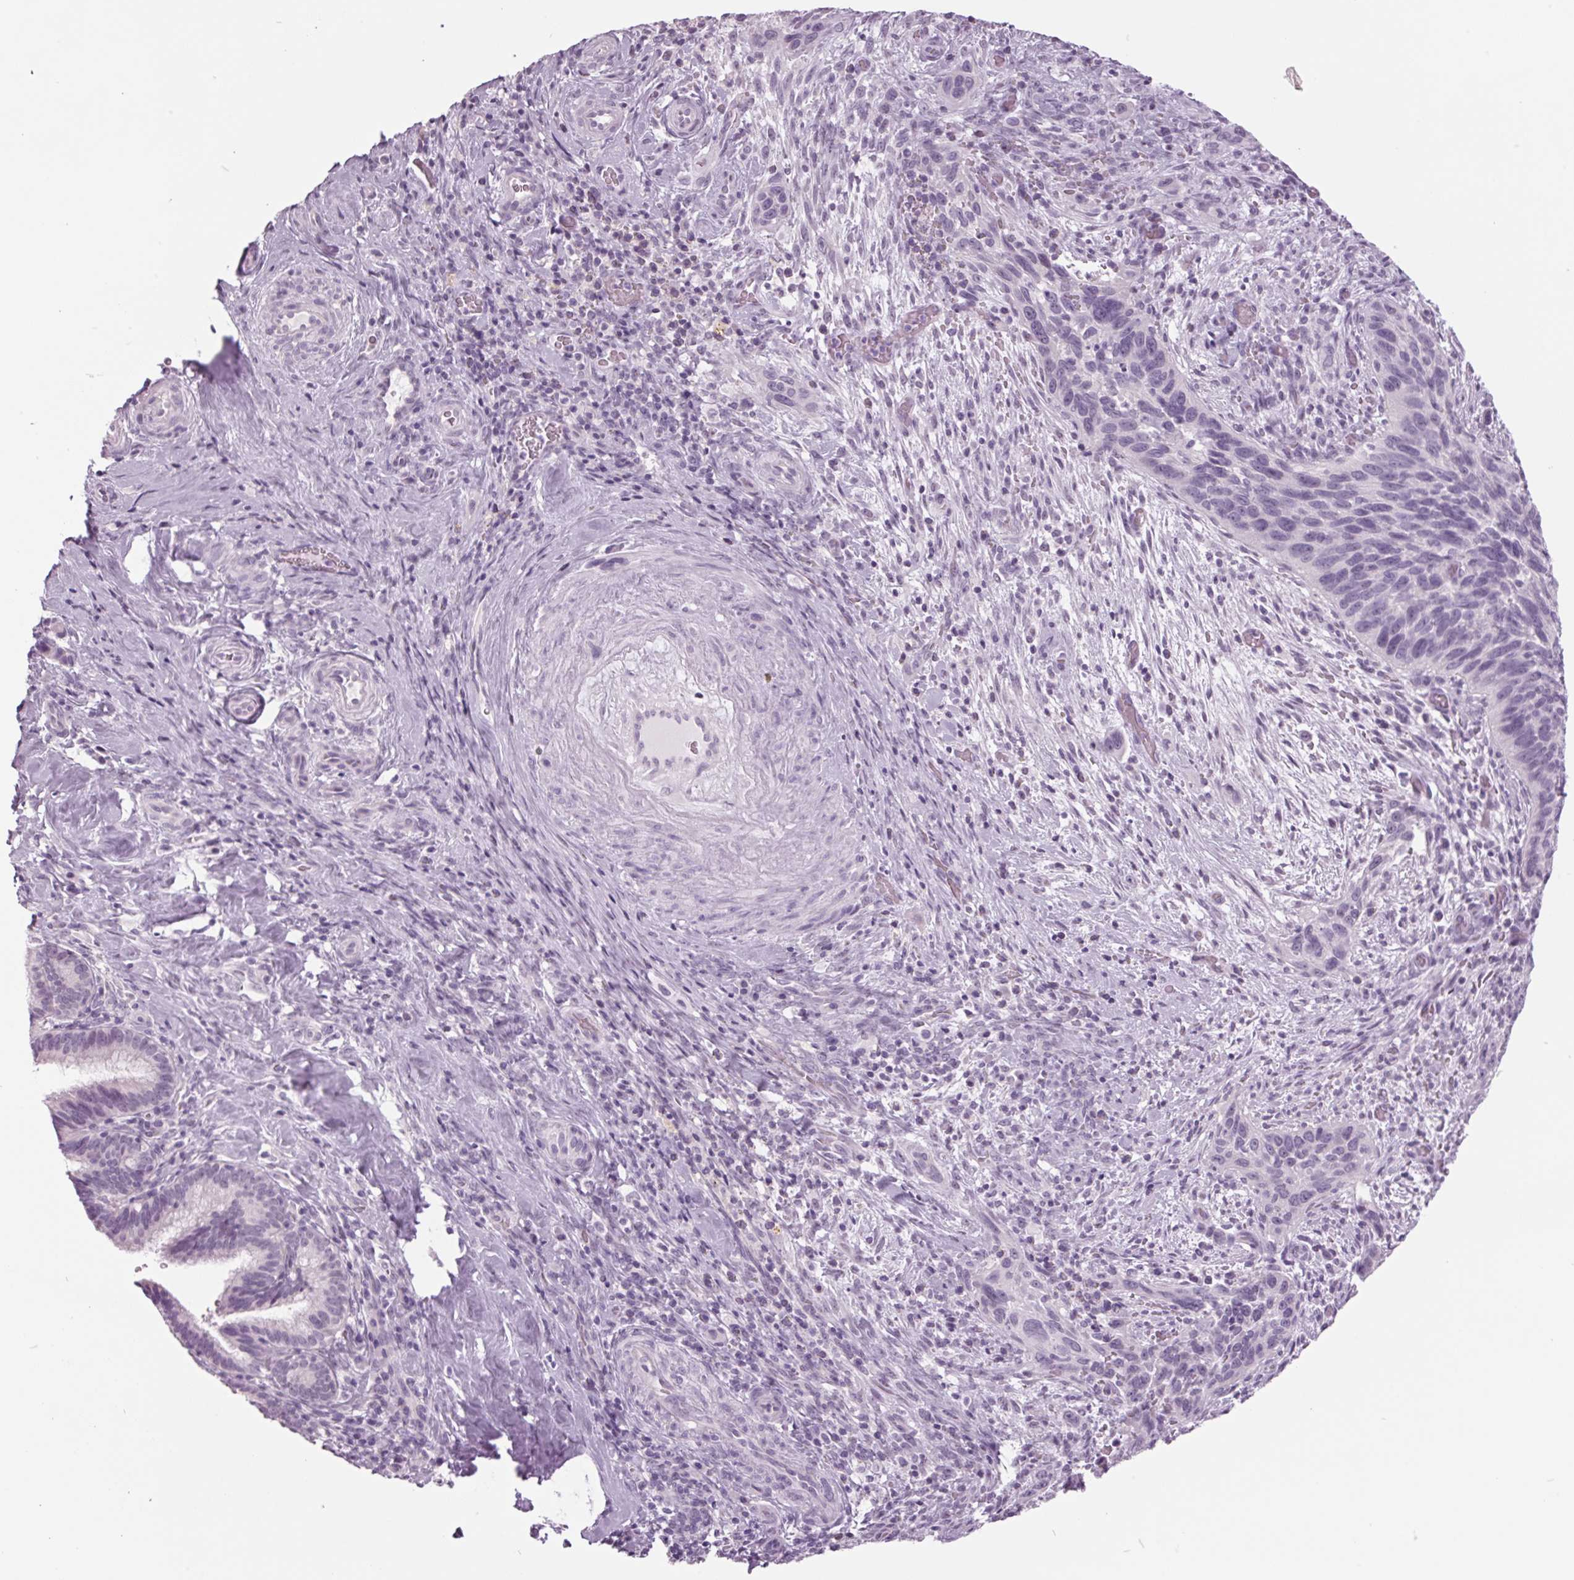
{"staining": {"intensity": "negative", "quantity": "none", "location": "none"}, "tissue": "cervical cancer", "cell_type": "Tumor cells", "image_type": "cancer", "snomed": [{"axis": "morphology", "description": "Squamous cell carcinoma, NOS"}, {"axis": "topography", "description": "Cervix"}], "caption": "Tumor cells are negative for protein expression in human squamous cell carcinoma (cervical). The staining is performed using DAB (3,3'-diaminobenzidine) brown chromogen with nuclei counter-stained in using hematoxylin.", "gene": "ODAD2", "patient": {"sex": "female", "age": 51}}